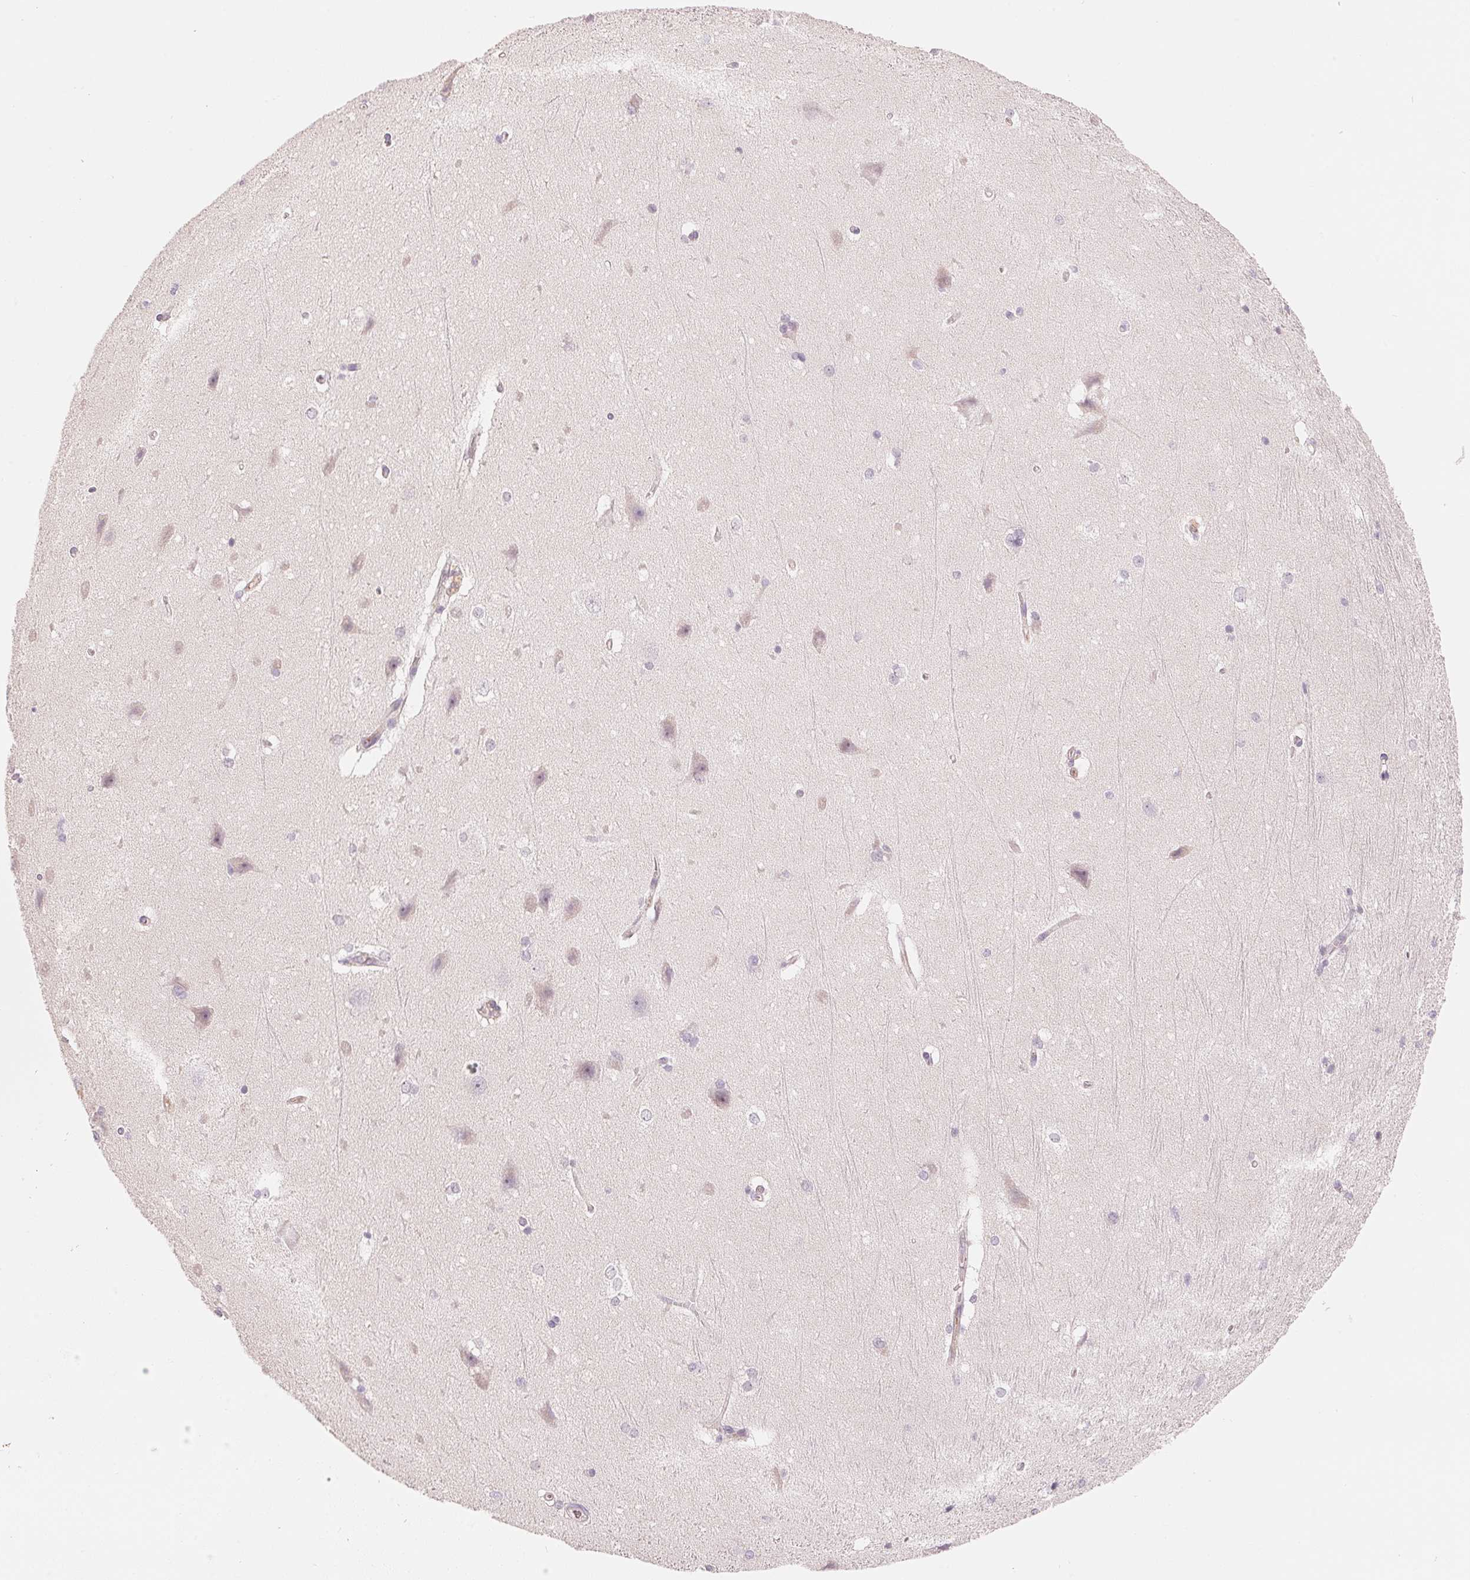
{"staining": {"intensity": "negative", "quantity": "none", "location": "none"}, "tissue": "hippocampus", "cell_type": "Glial cells", "image_type": "normal", "snomed": [{"axis": "morphology", "description": "Normal tissue, NOS"}, {"axis": "topography", "description": "Cerebral cortex"}, {"axis": "topography", "description": "Hippocampus"}], "caption": "Hippocampus stained for a protein using immunohistochemistry exhibits no positivity glial cells.", "gene": "CFHR2", "patient": {"sex": "female", "age": 19}}